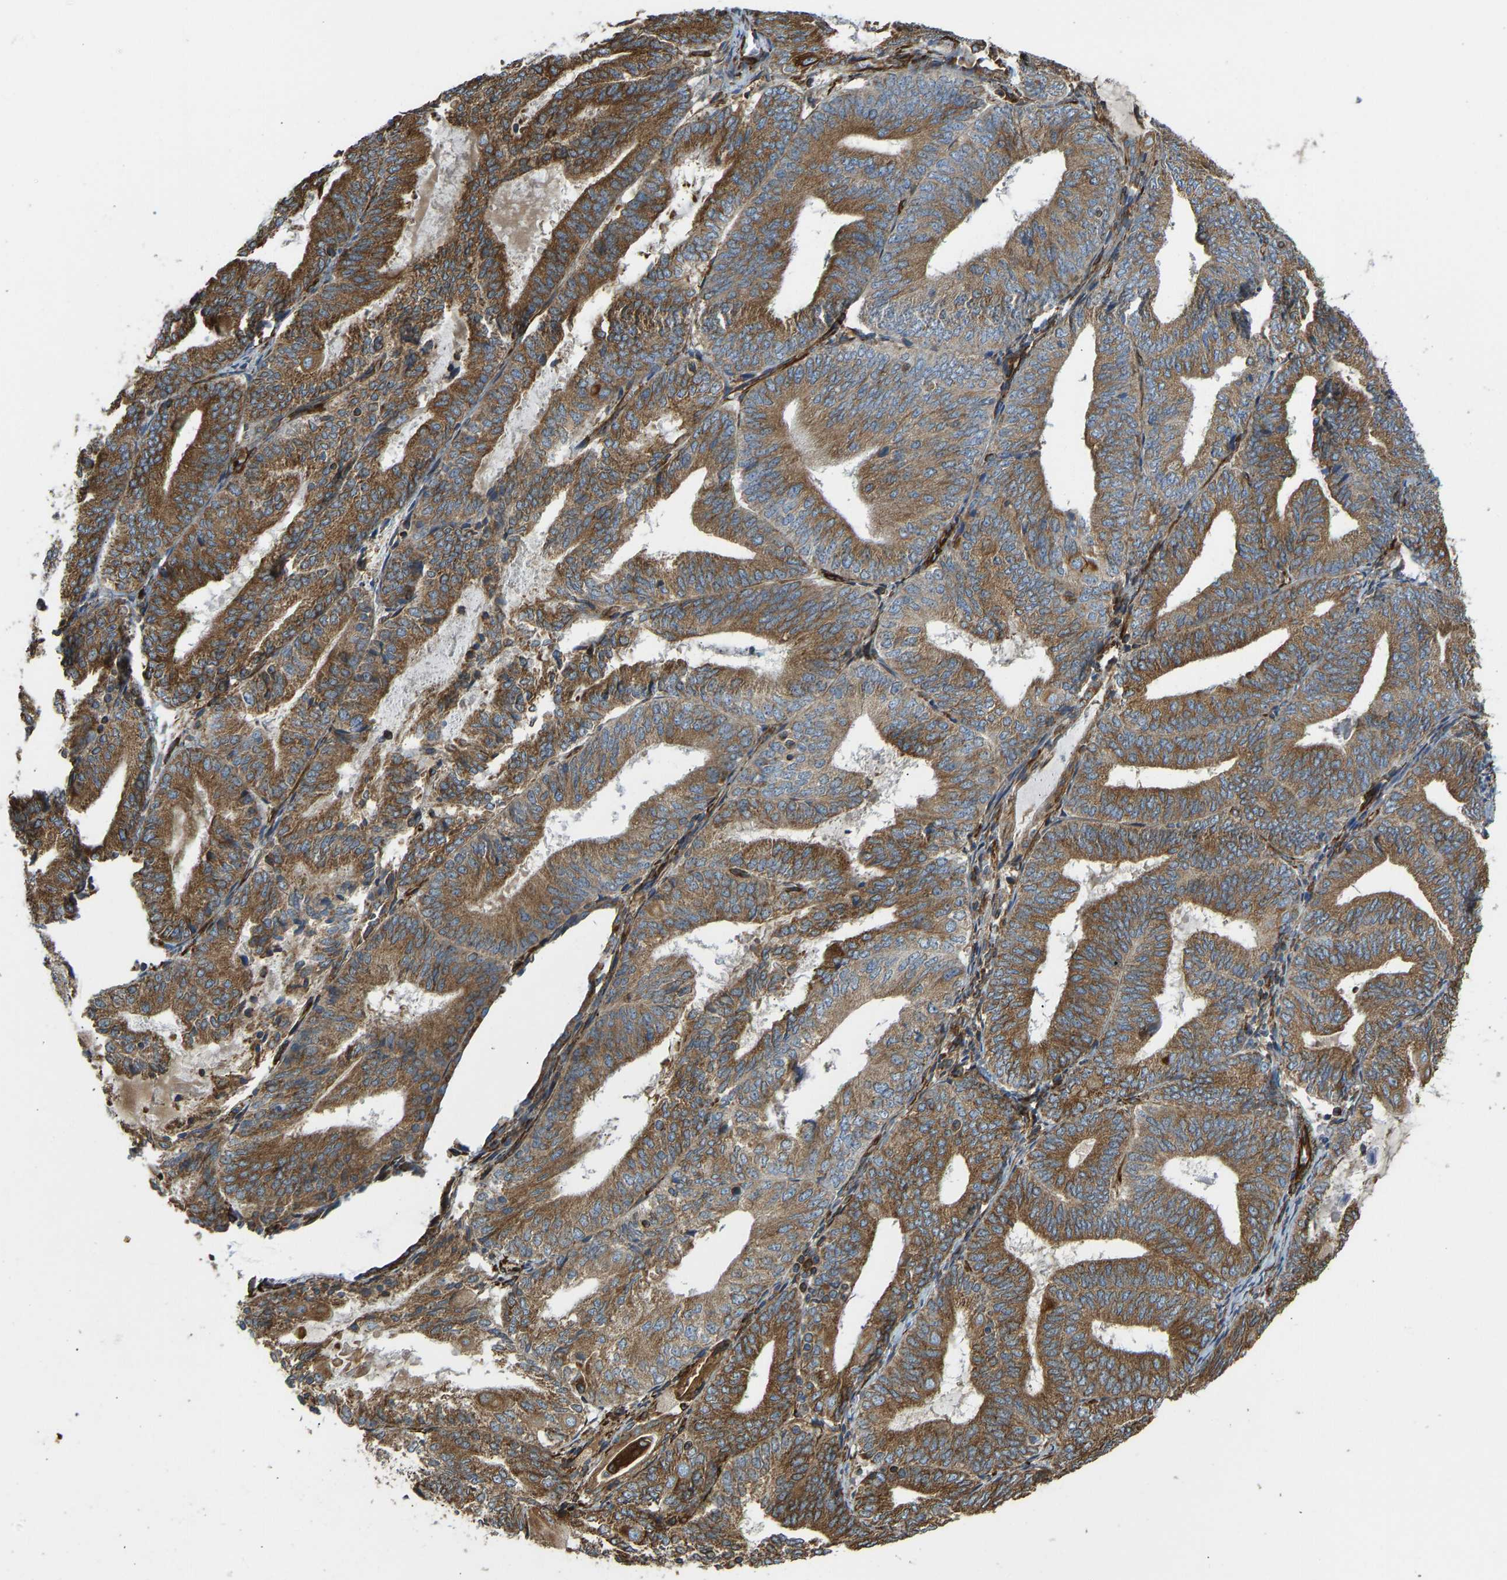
{"staining": {"intensity": "strong", "quantity": ">75%", "location": "cytoplasmic/membranous"}, "tissue": "endometrial cancer", "cell_type": "Tumor cells", "image_type": "cancer", "snomed": [{"axis": "morphology", "description": "Adenocarcinoma, NOS"}, {"axis": "topography", "description": "Endometrium"}], "caption": "A high-resolution histopathology image shows immunohistochemistry staining of endometrial cancer (adenocarcinoma), which displays strong cytoplasmic/membranous expression in approximately >75% of tumor cells.", "gene": "BEX3", "patient": {"sex": "female", "age": 81}}